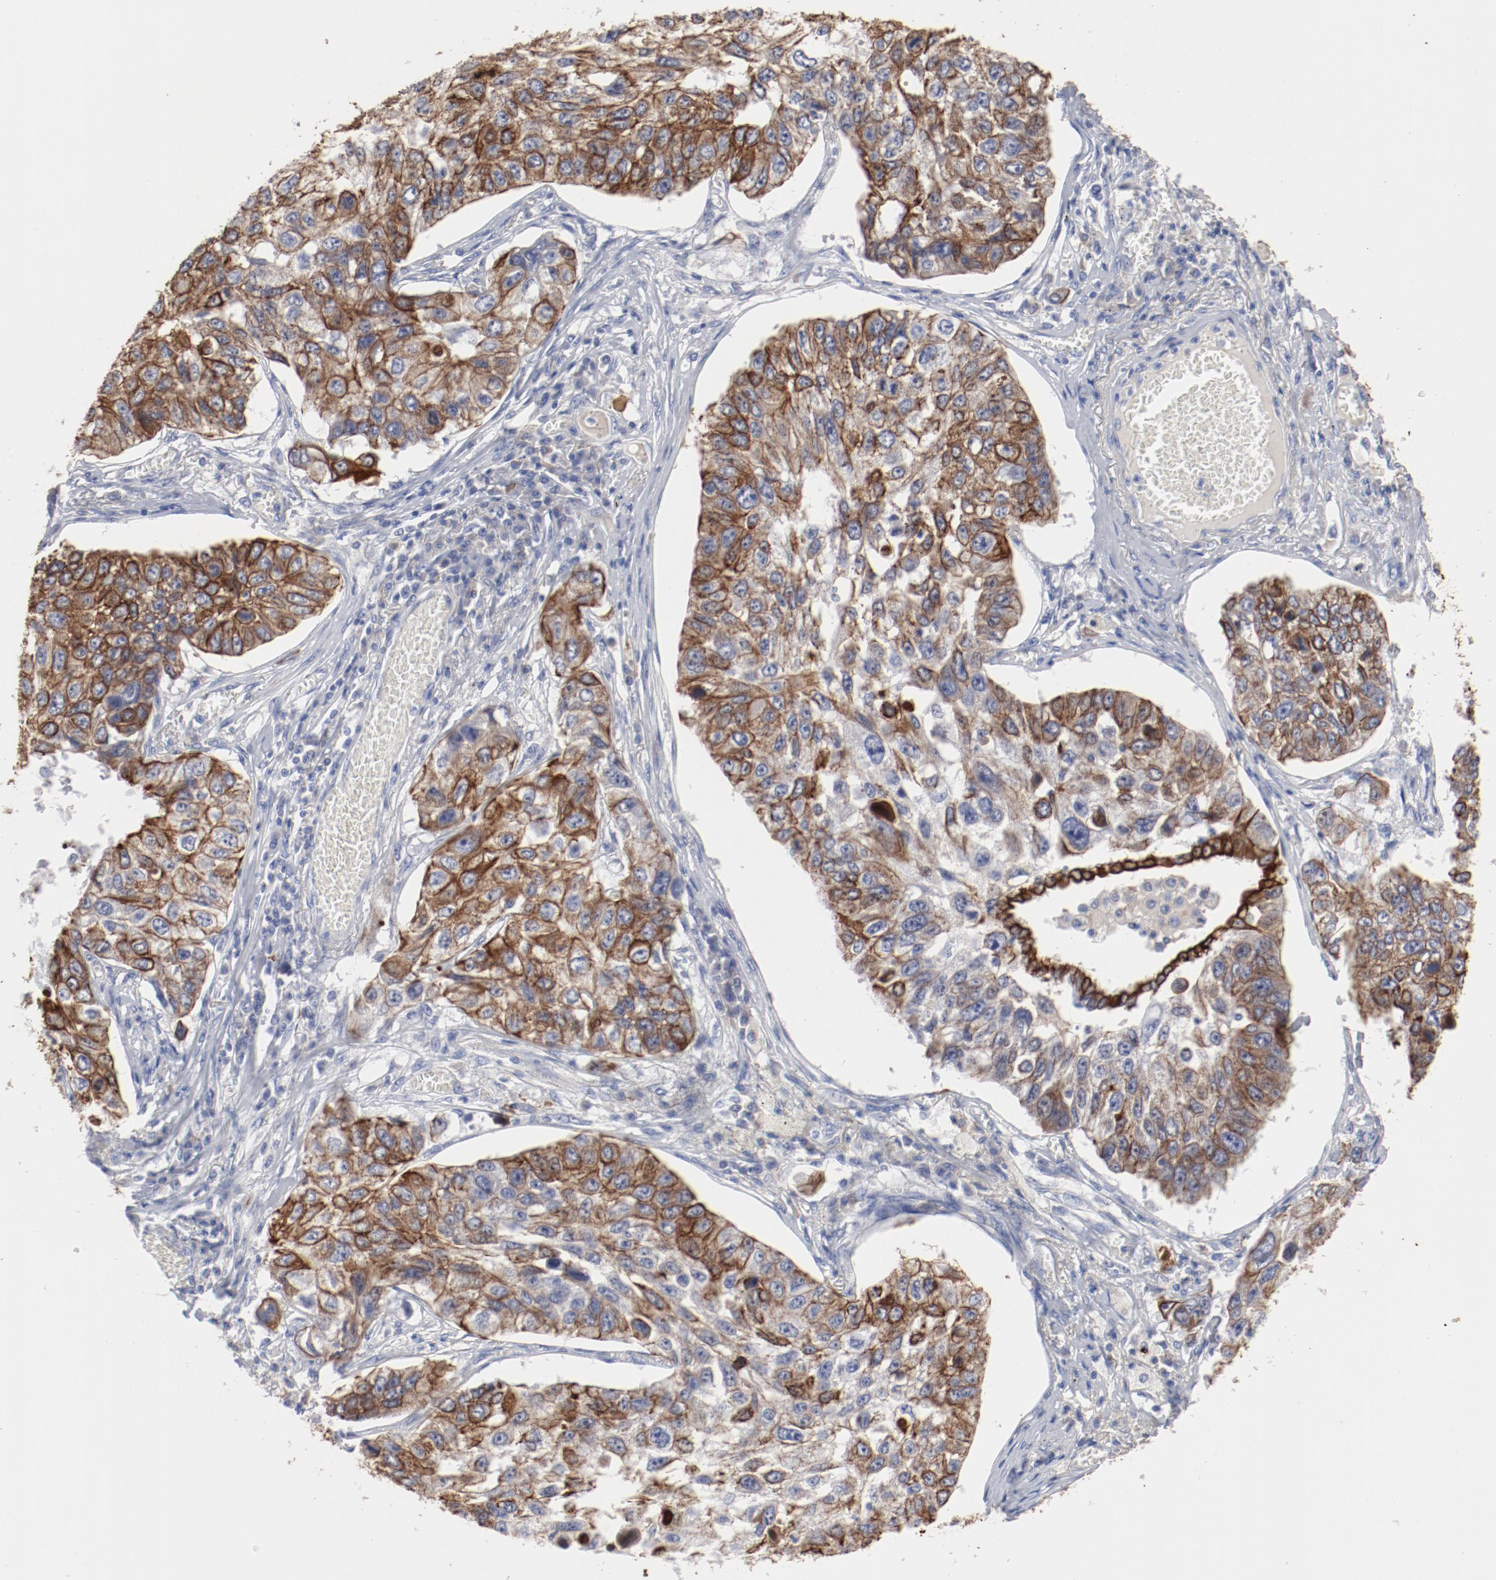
{"staining": {"intensity": "strong", "quantity": ">75%", "location": "cytoplasmic/membranous"}, "tissue": "lung cancer", "cell_type": "Tumor cells", "image_type": "cancer", "snomed": [{"axis": "morphology", "description": "Squamous cell carcinoma, NOS"}, {"axis": "topography", "description": "Lung"}], "caption": "A histopathology image of human lung cancer stained for a protein exhibits strong cytoplasmic/membranous brown staining in tumor cells.", "gene": "TSPAN6", "patient": {"sex": "male", "age": 71}}